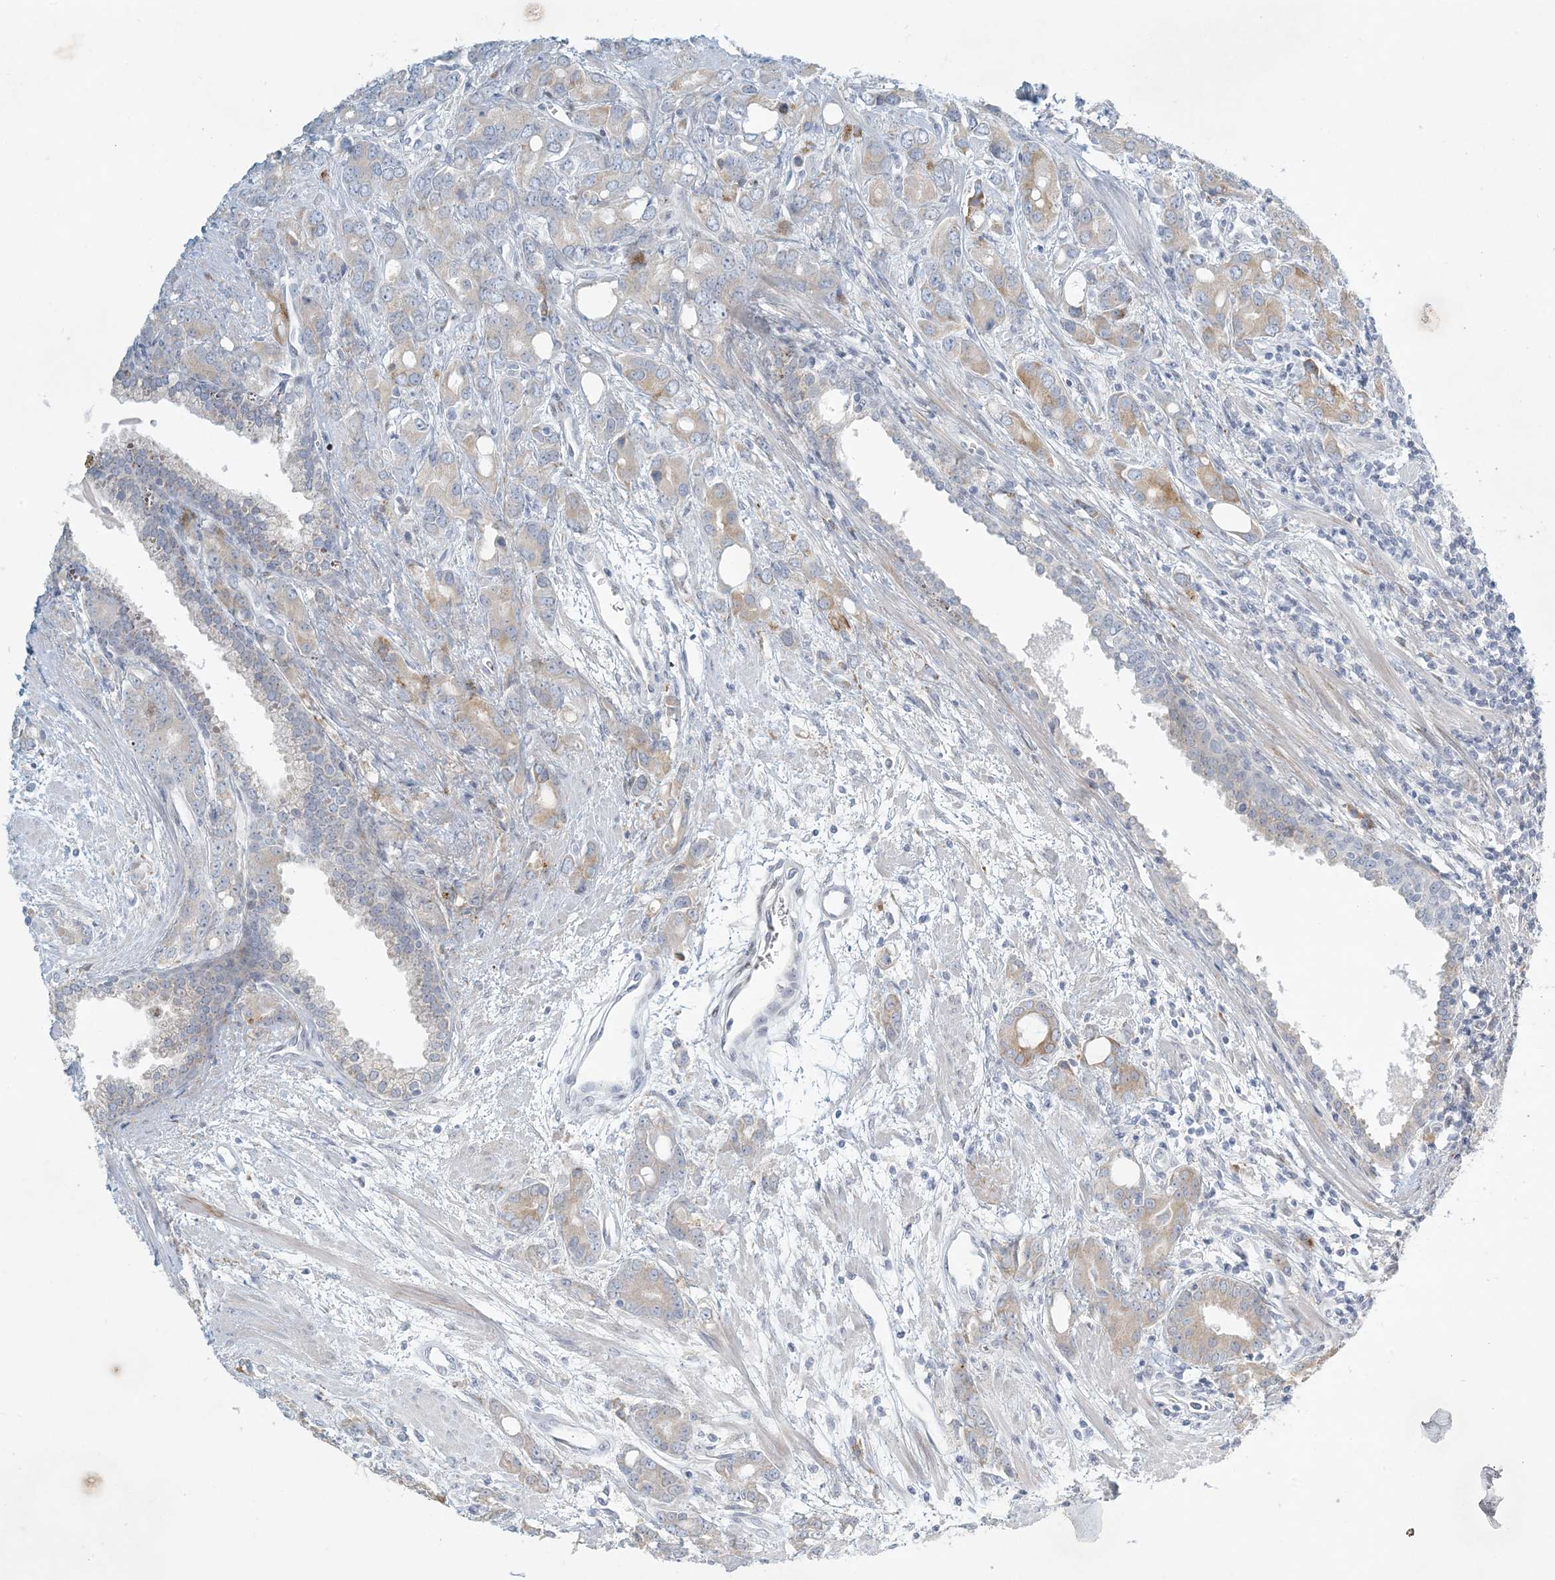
{"staining": {"intensity": "moderate", "quantity": "<25%", "location": "cytoplasmic/membranous"}, "tissue": "prostate cancer", "cell_type": "Tumor cells", "image_type": "cancer", "snomed": [{"axis": "morphology", "description": "Adenocarcinoma, High grade"}, {"axis": "topography", "description": "Prostate"}], "caption": "Immunohistochemistry (IHC) staining of adenocarcinoma (high-grade) (prostate), which displays low levels of moderate cytoplasmic/membranous expression in approximately <25% of tumor cells indicating moderate cytoplasmic/membranous protein positivity. The staining was performed using DAB (3,3'-diaminobenzidine) (brown) for protein detection and nuclei were counterstained in hematoxylin (blue).", "gene": "ZNF385D", "patient": {"sex": "male", "age": 62}}